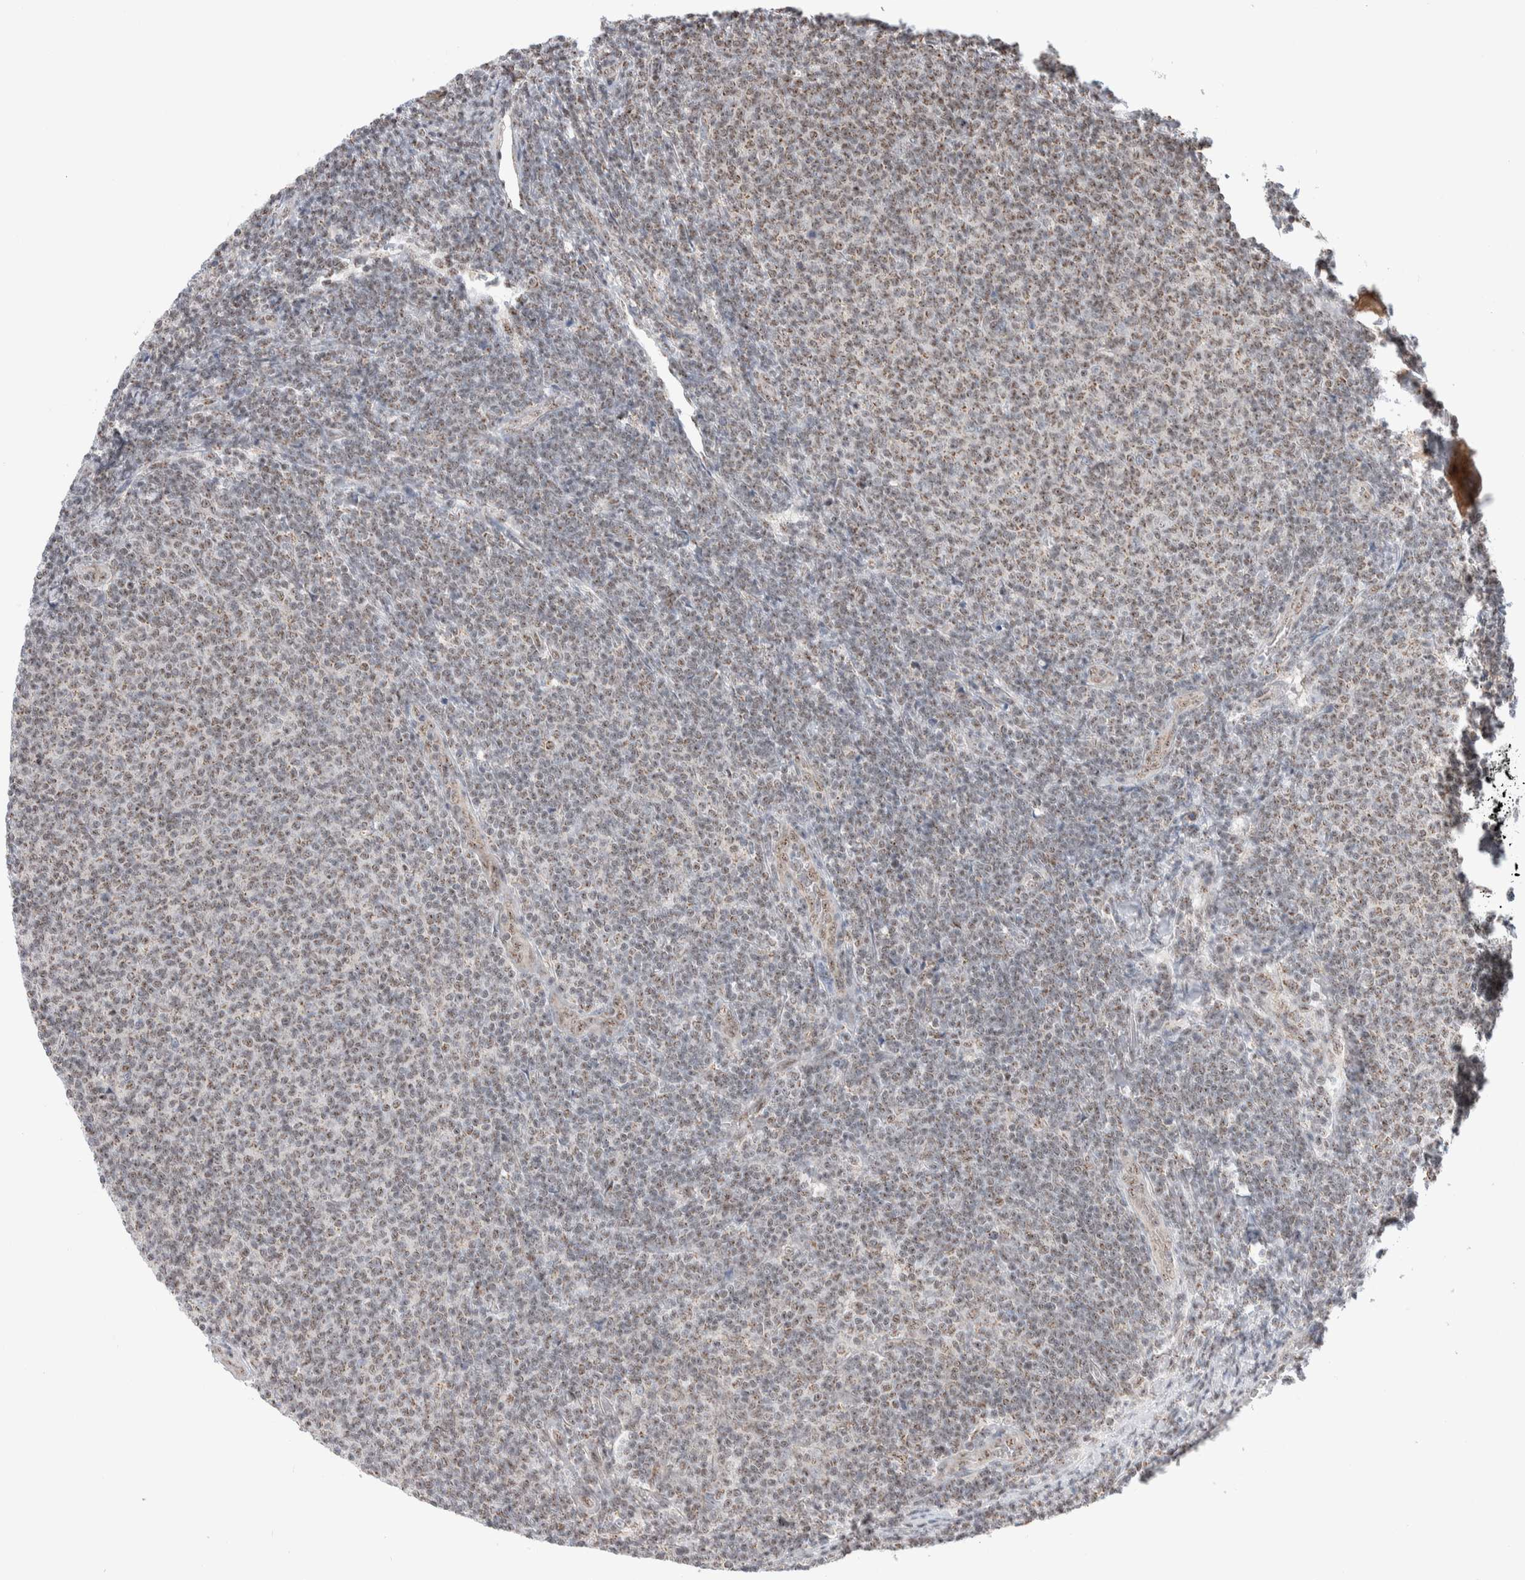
{"staining": {"intensity": "weak", "quantity": ">75%", "location": "nuclear"}, "tissue": "lymphoma", "cell_type": "Tumor cells", "image_type": "cancer", "snomed": [{"axis": "morphology", "description": "Malignant lymphoma, non-Hodgkin's type, Low grade"}, {"axis": "topography", "description": "Lymph node"}], "caption": "Protein positivity by immunohistochemistry exhibits weak nuclear staining in about >75% of tumor cells in malignant lymphoma, non-Hodgkin's type (low-grade).", "gene": "ZNF695", "patient": {"sex": "male", "age": 66}}